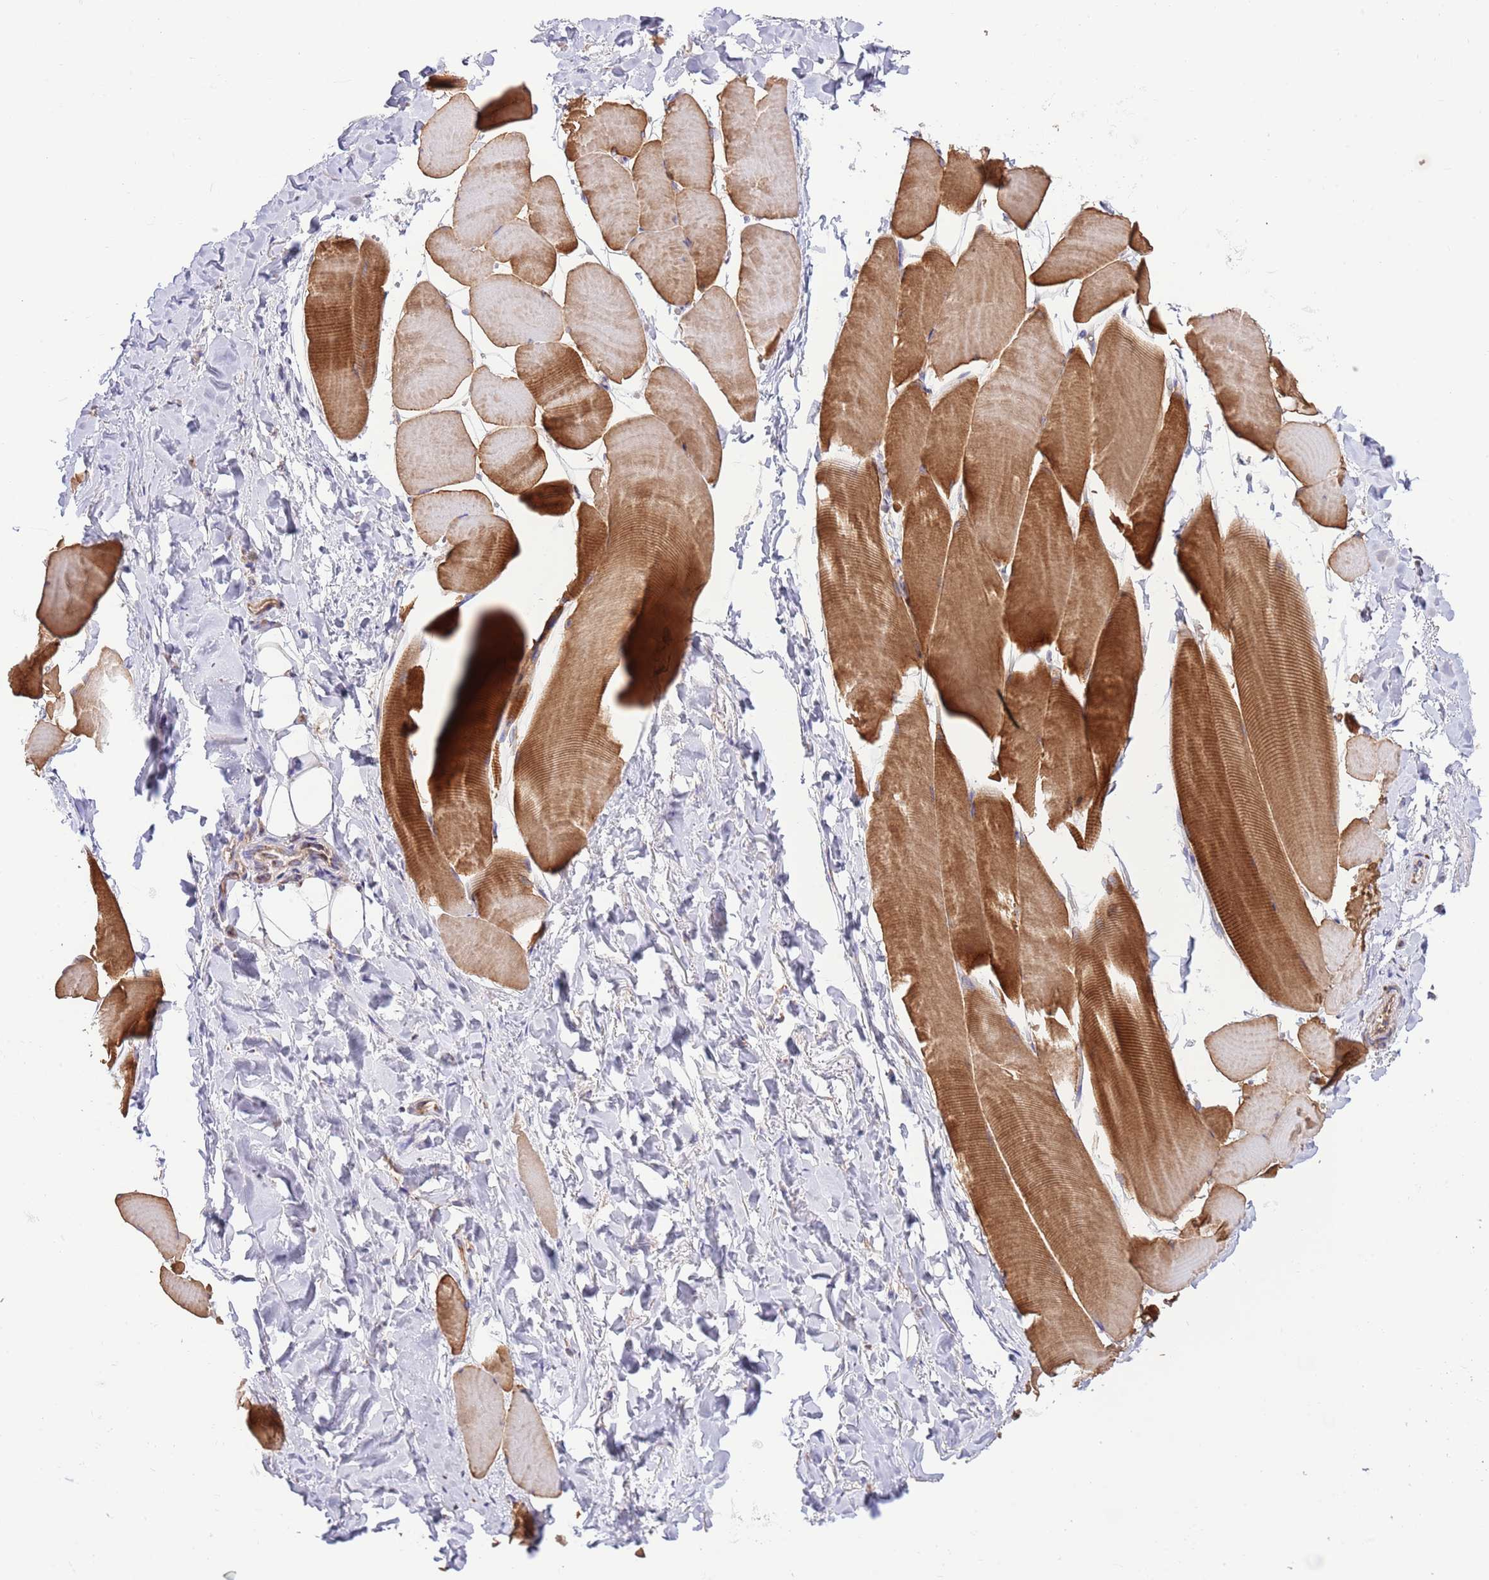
{"staining": {"intensity": "strong", "quantity": ">75%", "location": "cytoplasmic/membranous"}, "tissue": "skeletal muscle", "cell_type": "Myocytes", "image_type": "normal", "snomed": [{"axis": "morphology", "description": "Normal tissue, NOS"}, {"axis": "topography", "description": "Skeletal muscle"}], "caption": "Immunohistochemistry (IHC) (DAB) staining of unremarkable human skeletal muscle demonstrates strong cytoplasmic/membranous protein positivity in approximately >75% of myocytes.", "gene": "DNAJA3", "patient": {"sex": "male", "age": 25}}